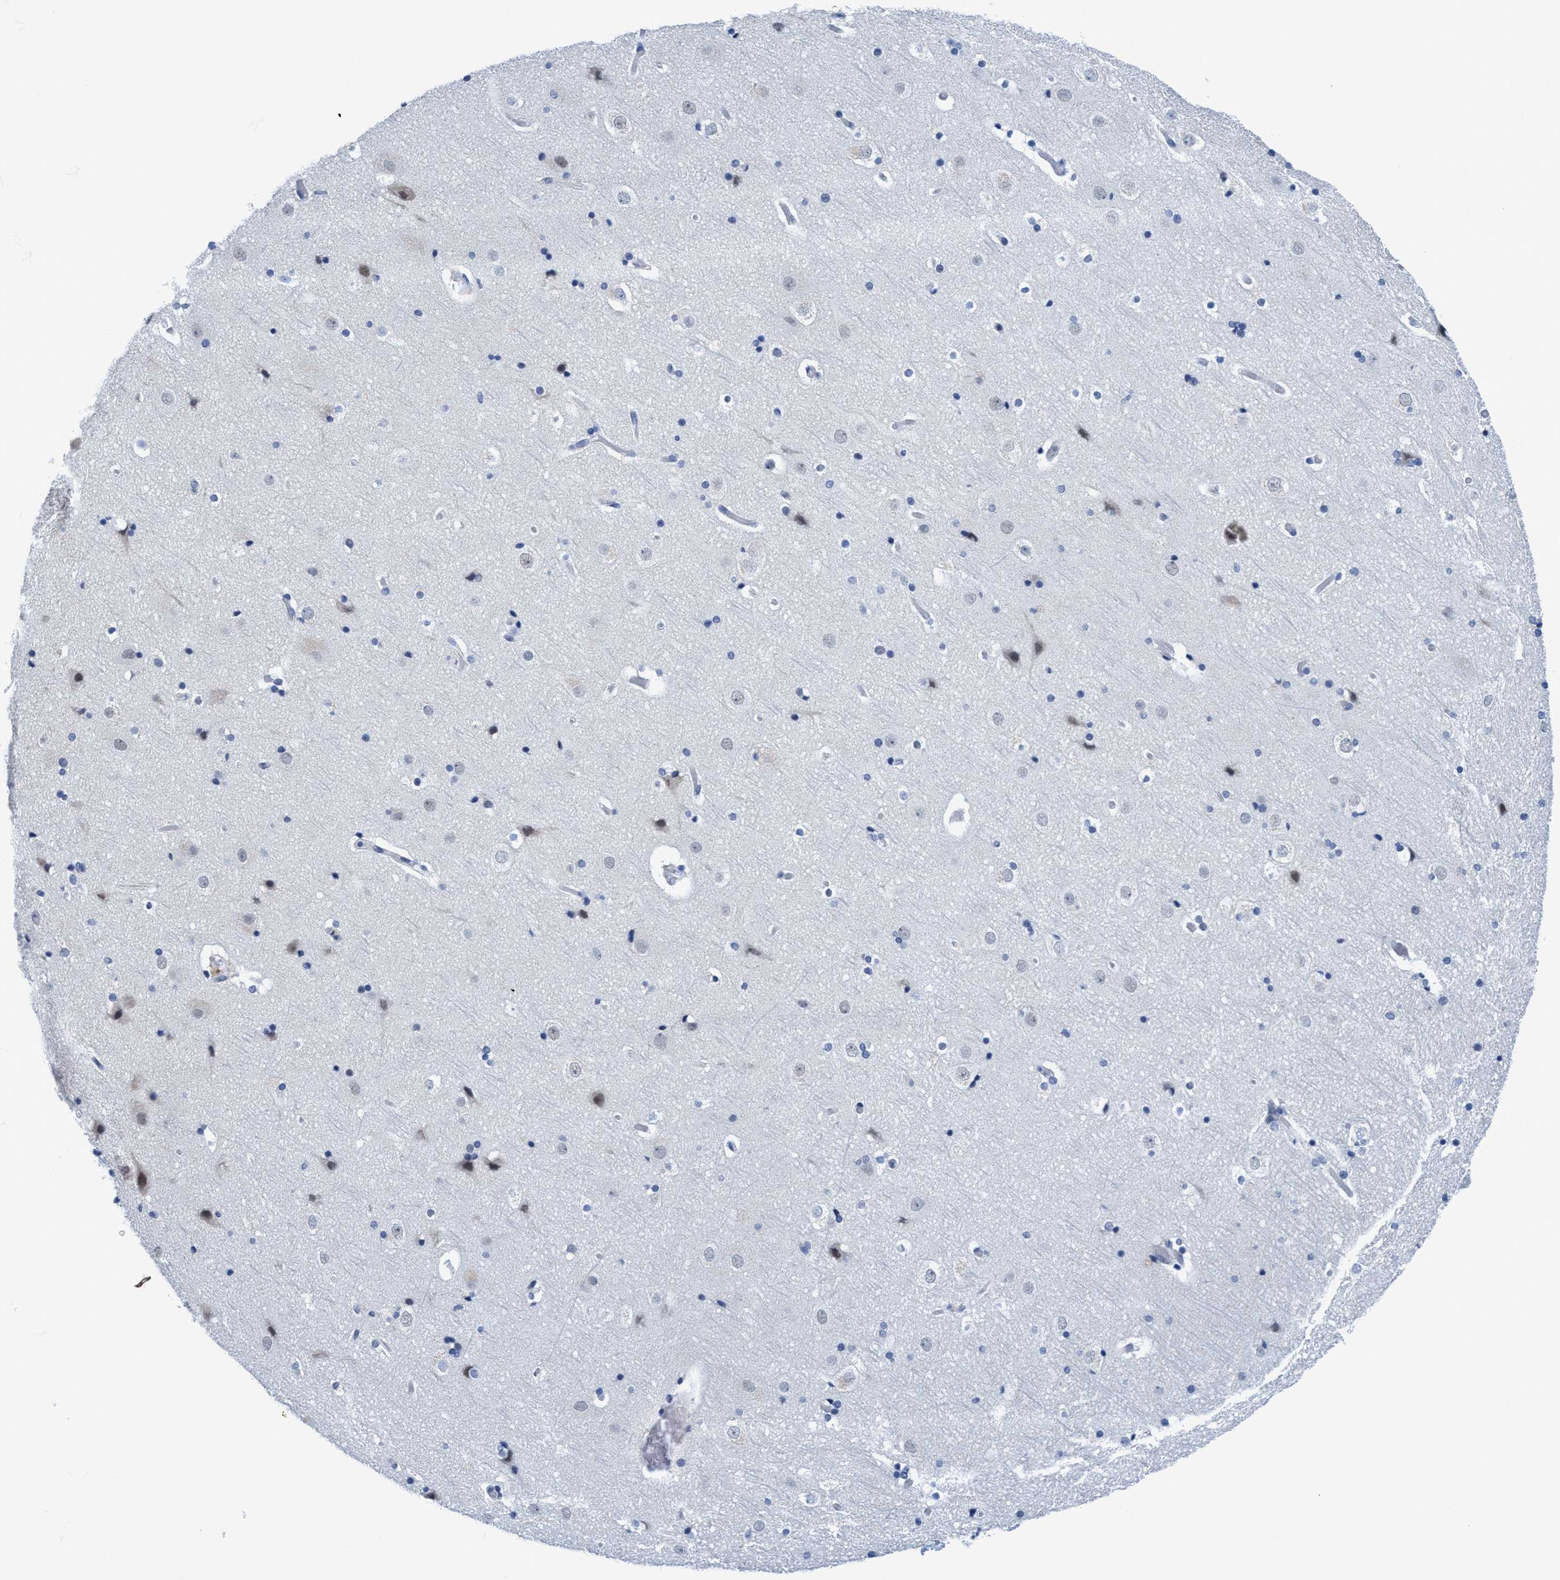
{"staining": {"intensity": "negative", "quantity": "none", "location": "none"}, "tissue": "cerebral cortex", "cell_type": "Endothelial cells", "image_type": "normal", "snomed": [{"axis": "morphology", "description": "Normal tissue, NOS"}, {"axis": "topography", "description": "Cerebral cortex"}], "caption": "An image of human cerebral cortex is negative for staining in endothelial cells. (Stains: DAB immunohistochemistry with hematoxylin counter stain, Microscopy: brightfield microscopy at high magnification).", "gene": "DNAI1", "patient": {"sex": "male", "age": 57}}